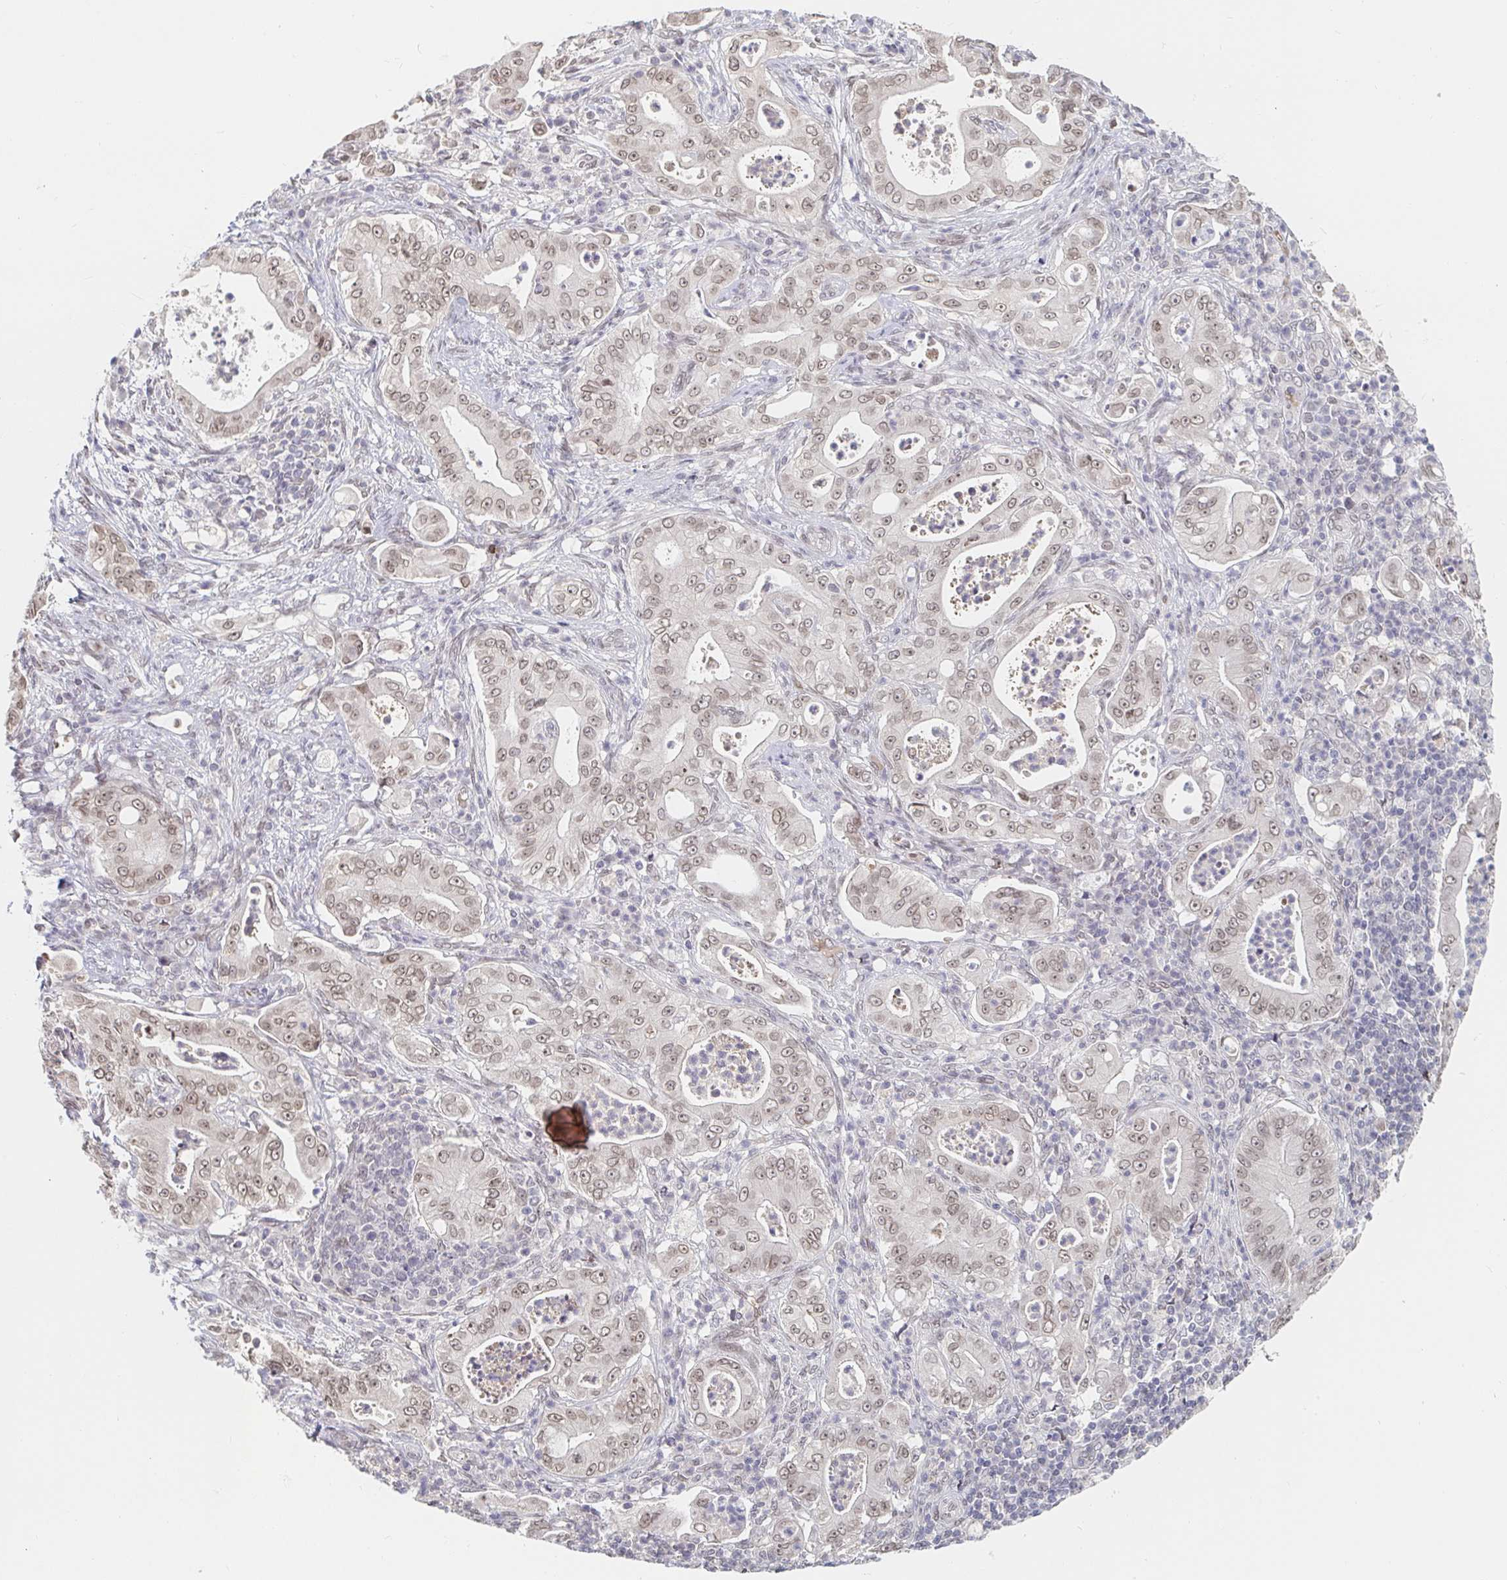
{"staining": {"intensity": "weak", "quantity": ">75%", "location": "nuclear"}, "tissue": "pancreatic cancer", "cell_type": "Tumor cells", "image_type": "cancer", "snomed": [{"axis": "morphology", "description": "Adenocarcinoma, NOS"}, {"axis": "topography", "description": "Pancreas"}], "caption": "The photomicrograph shows staining of adenocarcinoma (pancreatic), revealing weak nuclear protein staining (brown color) within tumor cells.", "gene": "CHD2", "patient": {"sex": "male", "age": 71}}